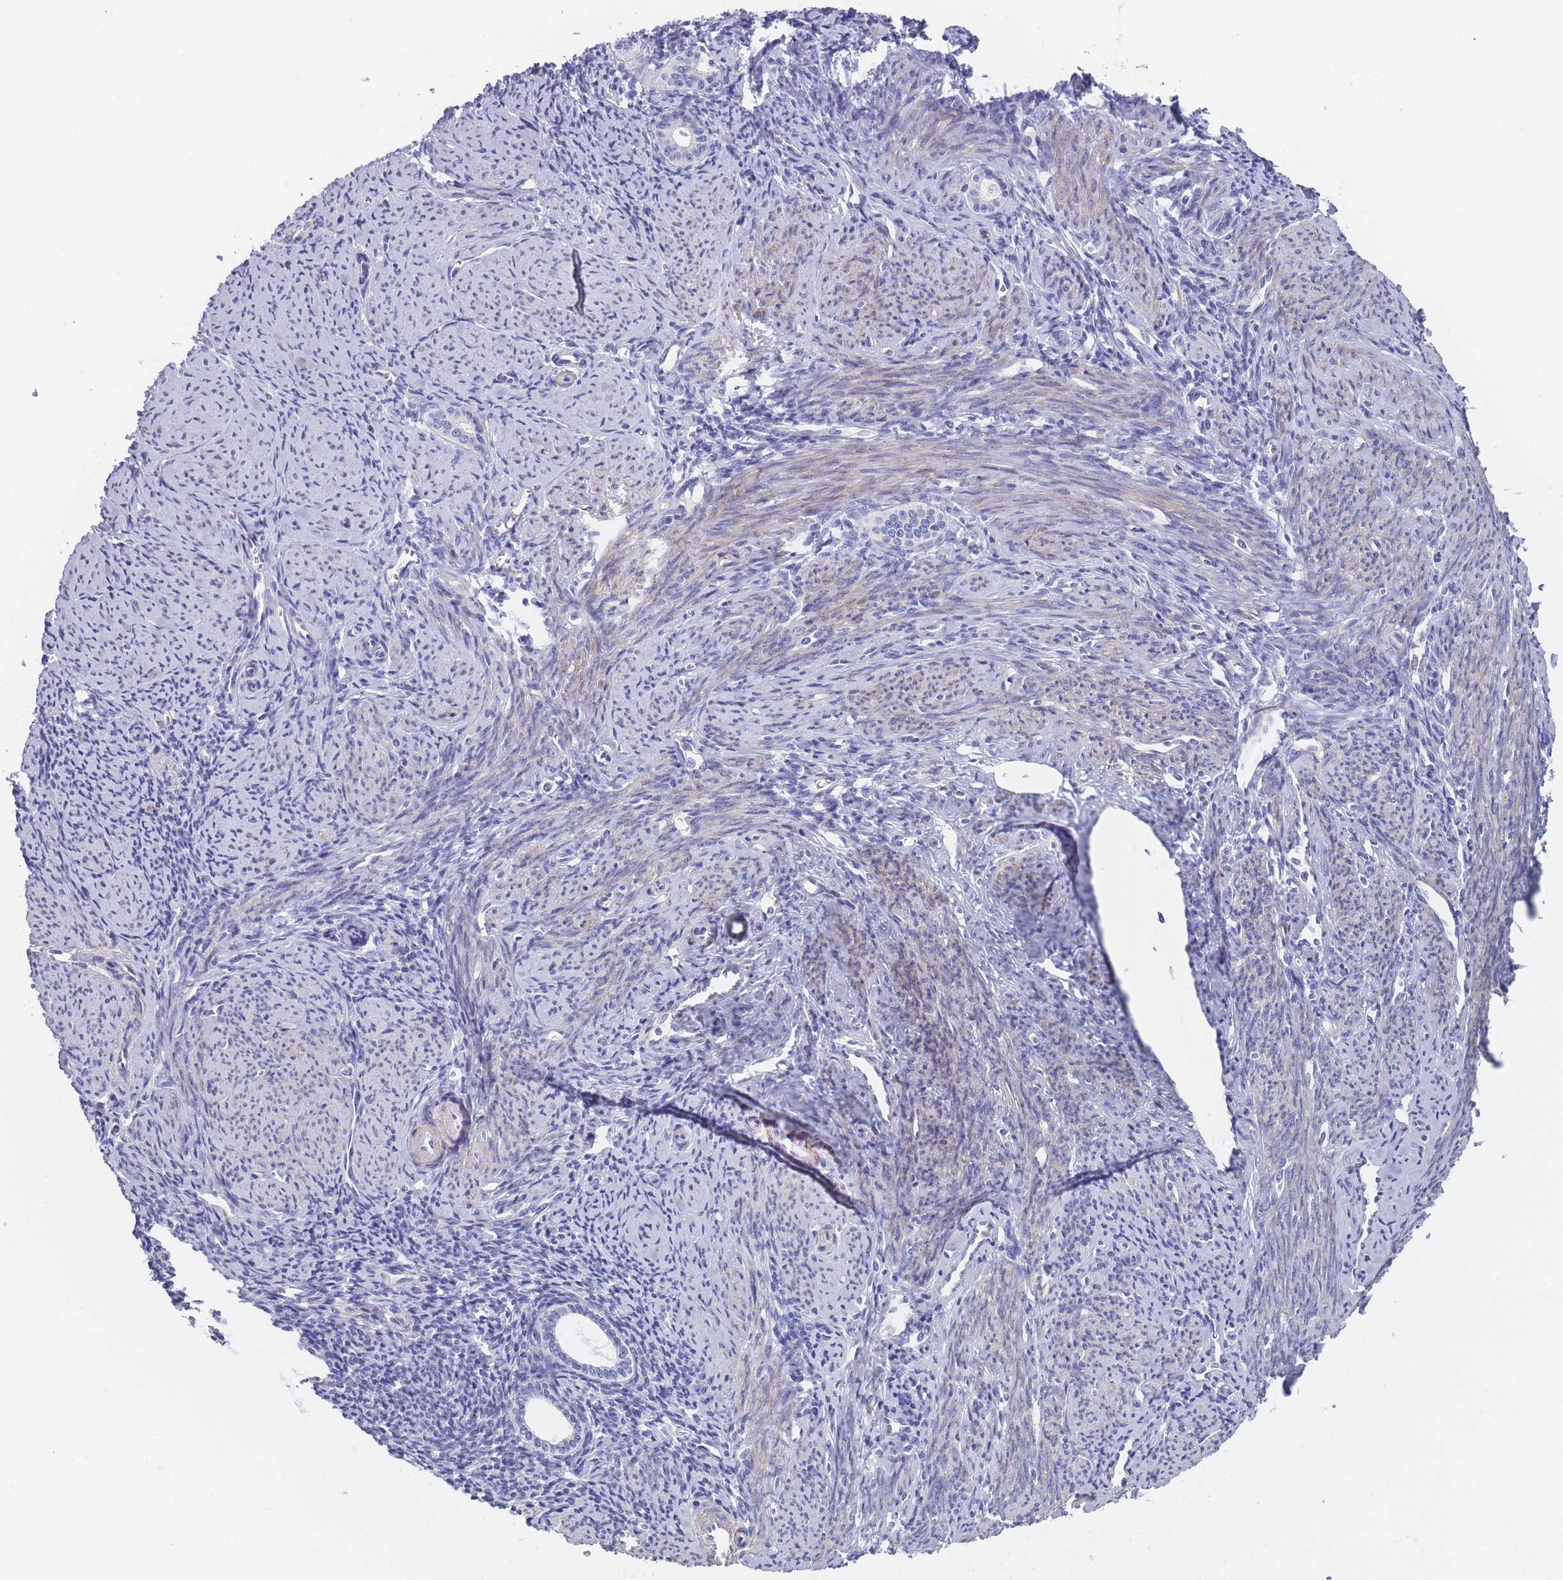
{"staining": {"intensity": "negative", "quantity": "none", "location": "none"}, "tissue": "endometrium", "cell_type": "Cells in endometrial stroma", "image_type": "normal", "snomed": [{"axis": "morphology", "description": "Normal tissue, NOS"}, {"axis": "topography", "description": "Endometrium"}], "caption": "An immunohistochemistry (IHC) photomicrograph of benign endometrium is shown. There is no staining in cells in endometrial stroma of endometrium. (DAB IHC visualized using brightfield microscopy, high magnification).", "gene": "SCCPDH", "patient": {"sex": "female", "age": 63}}